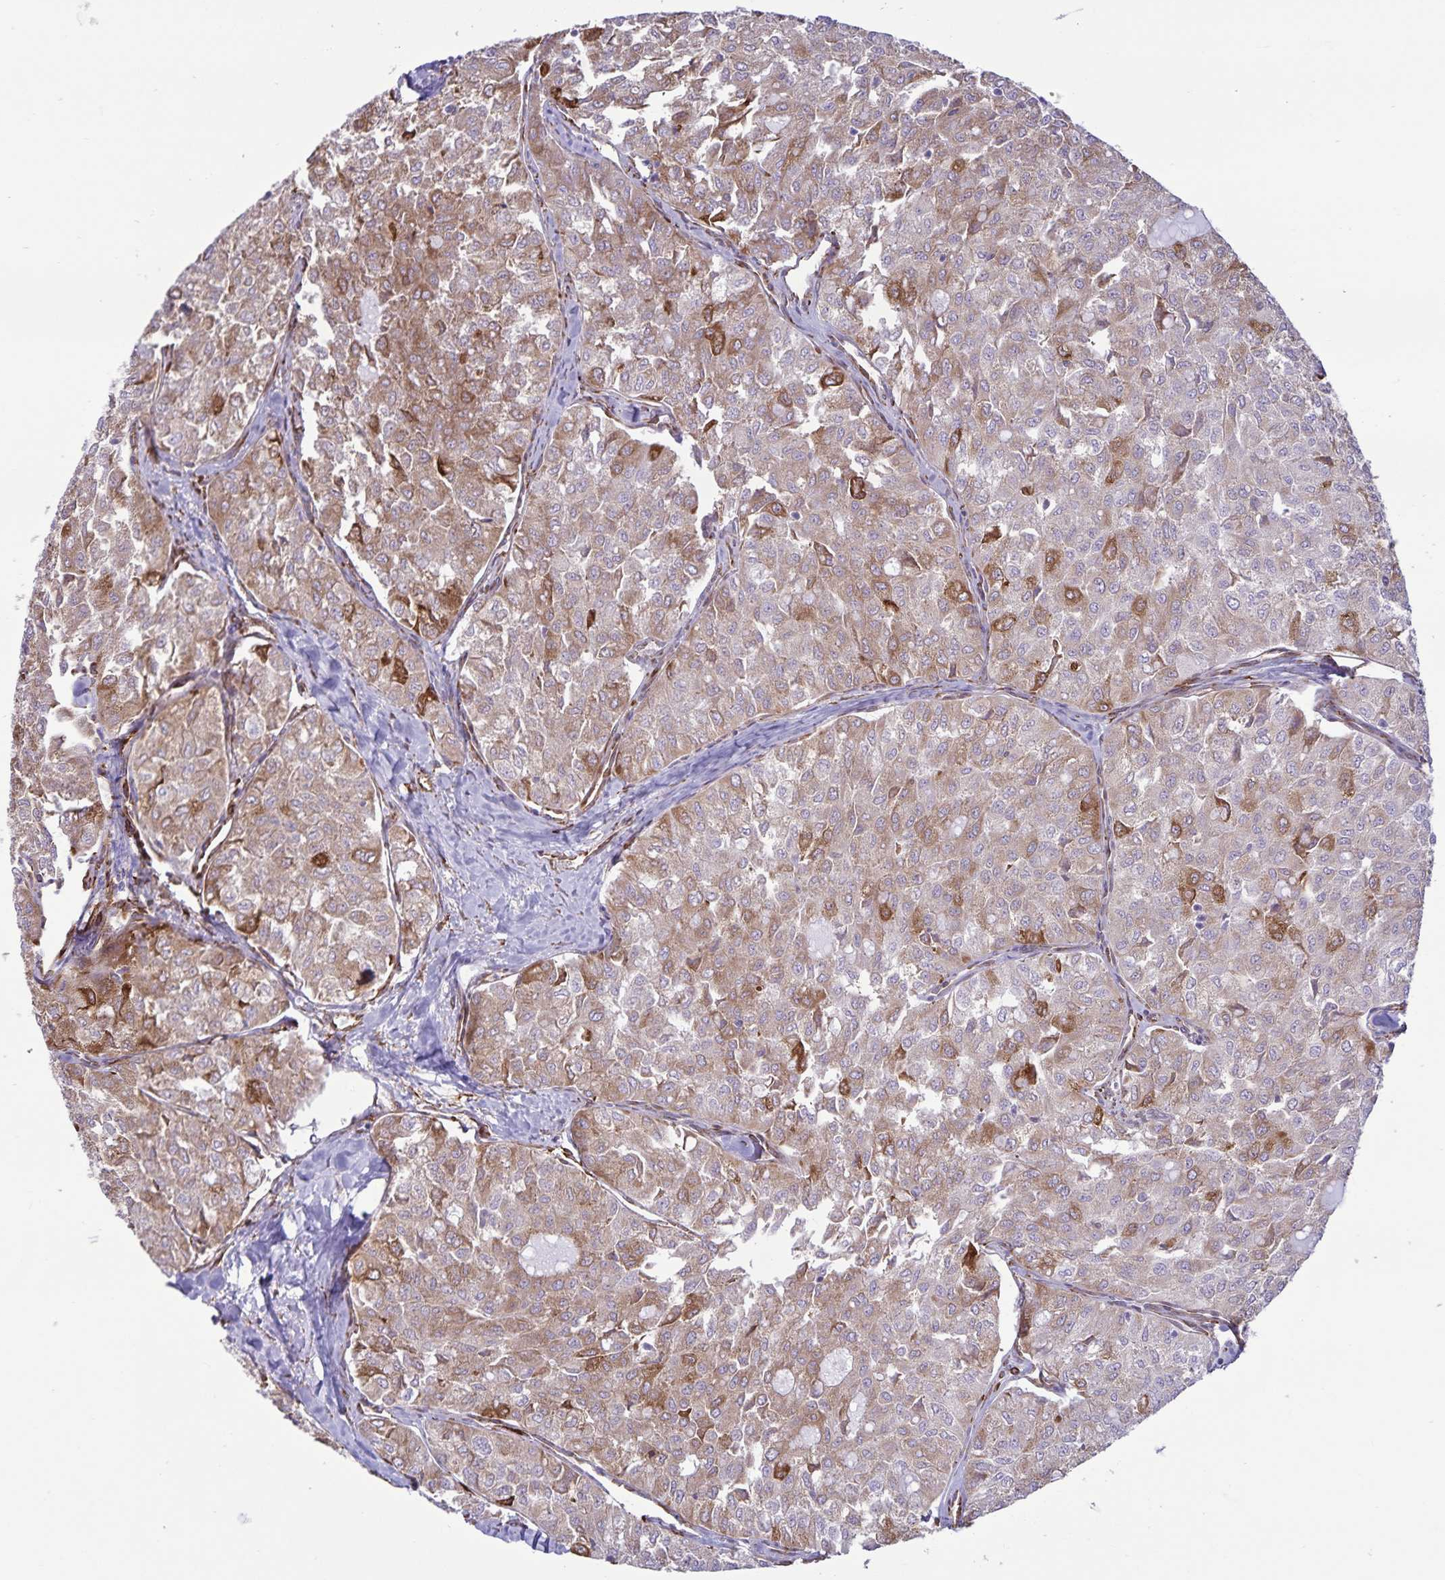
{"staining": {"intensity": "weak", "quantity": ">75%", "location": "cytoplasmic/membranous"}, "tissue": "thyroid cancer", "cell_type": "Tumor cells", "image_type": "cancer", "snomed": [{"axis": "morphology", "description": "Follicular adenoma carcinoma, NOS"}, {"axis": "topography", "description": "Thyroid gland"}], "caption": "Protein analysis of thyroid follicular adenoma carcinoma tissue exhibits weak cytoplasmic/membranous expression in approximately >75% of tumor cells. The staining was performed using DAB, with brown indicating positive protein expression. Nuclei are stained blue with hematoxylin.", "gene": "RCN1", "patient": {"sex": "male", "age": 75}}